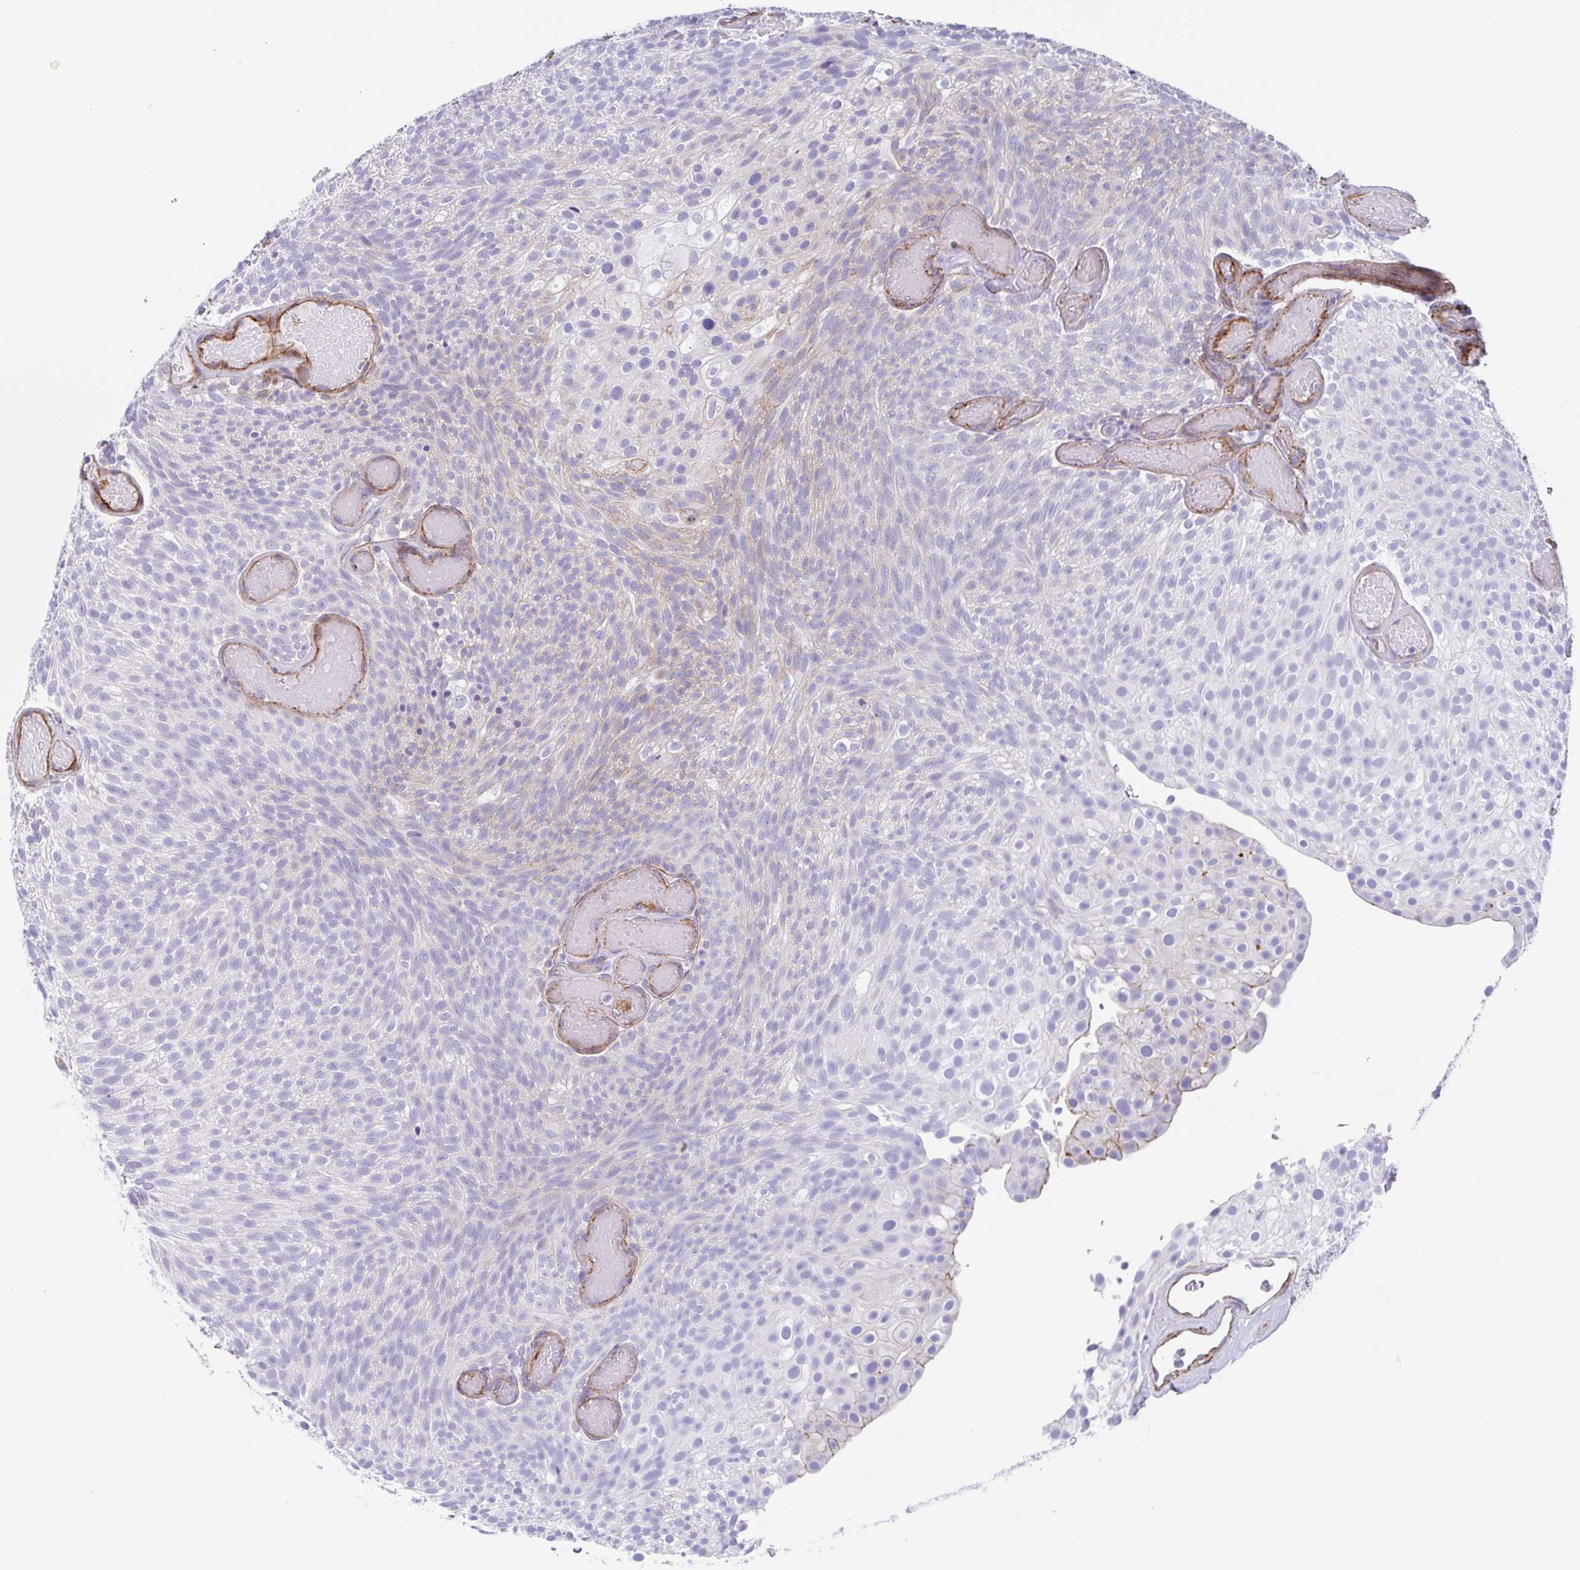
{"staining": {"intensity": "negative", "quantity": "none", "location": "none"}, "tissue": "urothelial cancer", "cell_type": "Tumor cells", "image_type": "cancer", "snomed": [{"axis": "morphology", "description": "Urothelial carcinoma, Low grade"}, {"axis": "topography", "description": "Urinary bladder"}], "caption": "Protein analysis of urothelial cancer demonstrates no significant expression in tumor cells.", "gene": "TRAM2", "patient": {"sex": "male", "age": 78}}